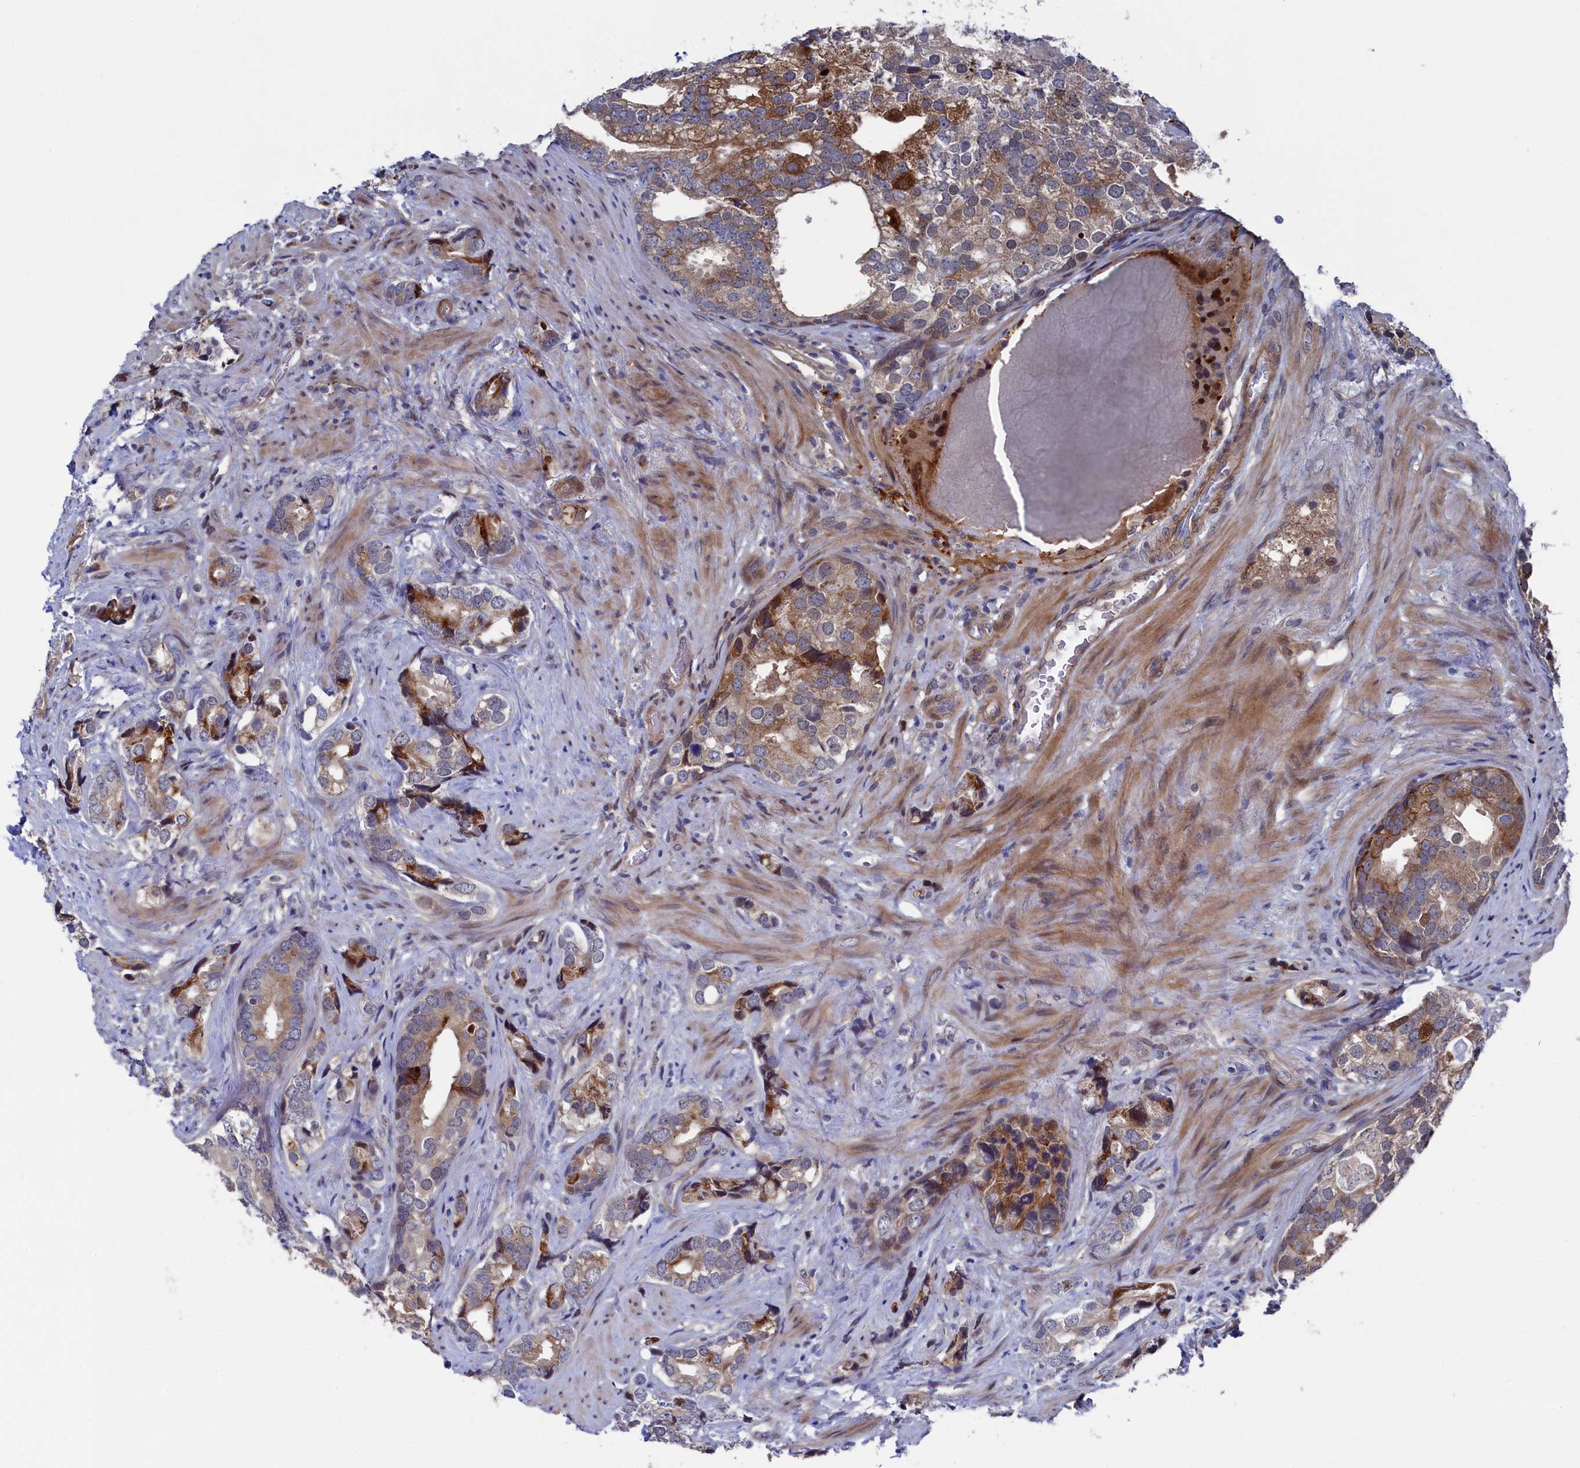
{"staining": {"intensity": "moderate", "quantity": ">75%", "location": "cytoplasmic/membranous"}, "tissue": "prostate cancer", "cell_type": "Tumor cells", "image_type": "cancer", "snomed": [{"axis": "morphology", "description": "Adenocarcinoma, High grade"}, {"axis": "topography", "description": "Prostate"}], "caption": "This is a micrograph of immunohistochemistry staining of prostate cancer (adenocarcinoma (high-grade)), which shows moderate positivity in the cytoplasmic/membranous of tumor cells.", "gene": "ZNF891", "patient": {"sex": "male", "age": 75}}